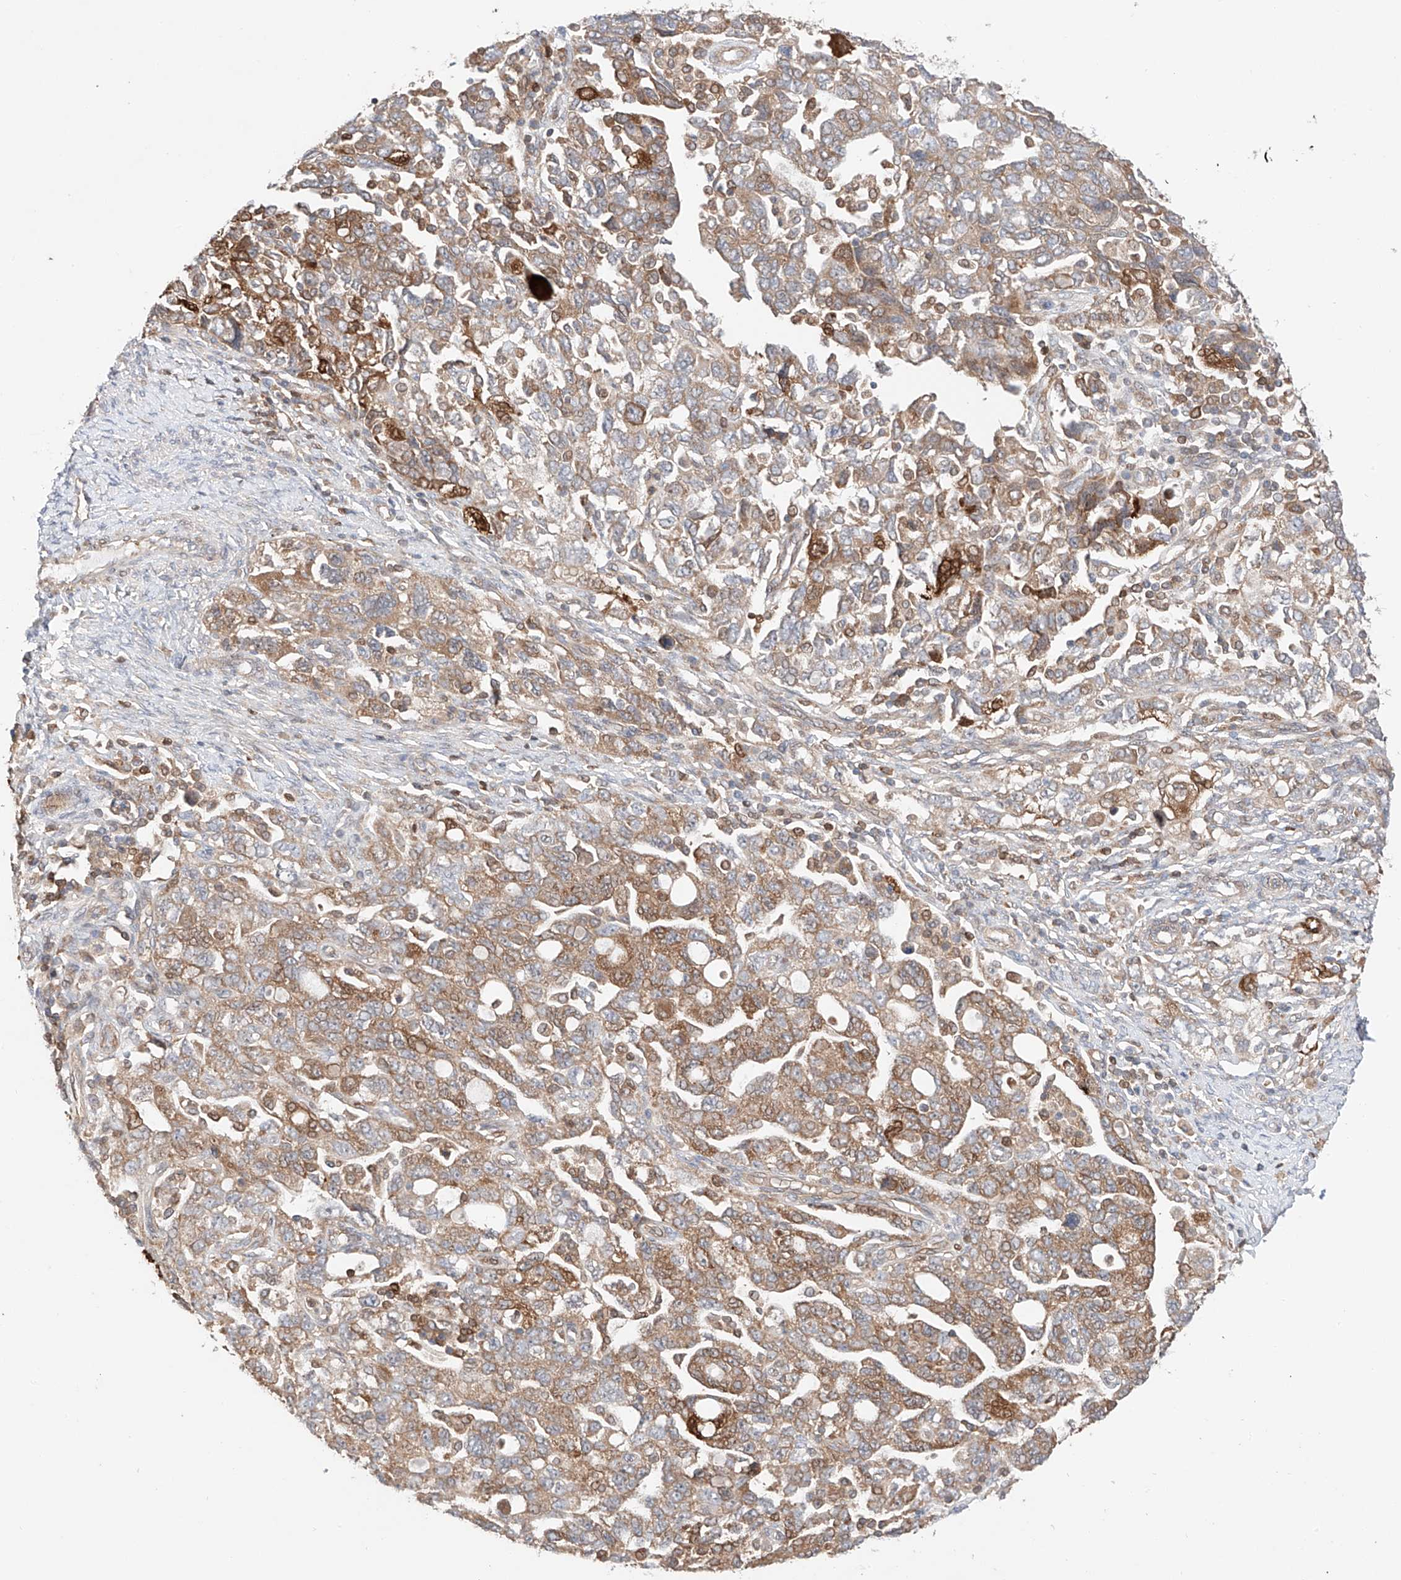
{"staining": {"intensity": "moderate", "quantity": ">75%", "location": "cytoplasmic/membranous"}, "tissue": "ovarian cancer", "cell_type": "Tumor cells", "image_type": "cancer", "snomed": [{"axis": "morphology", "description": "Carcinoma, NOS"}, {"axis": "morphology", "description": "Cystadenocarcinoma, serous, NOS"}, {"axis": "topography", "description": "Ovary"}], "caption": "A brown stain highlights moderate cytoplasmic/membranous expression of a protein in human ovarian cancer (carcinoma) tumor cells. Nuclei are stained in blue.", "gene": "IGSF22", "patient": {"sex": "female", "age": 69}}